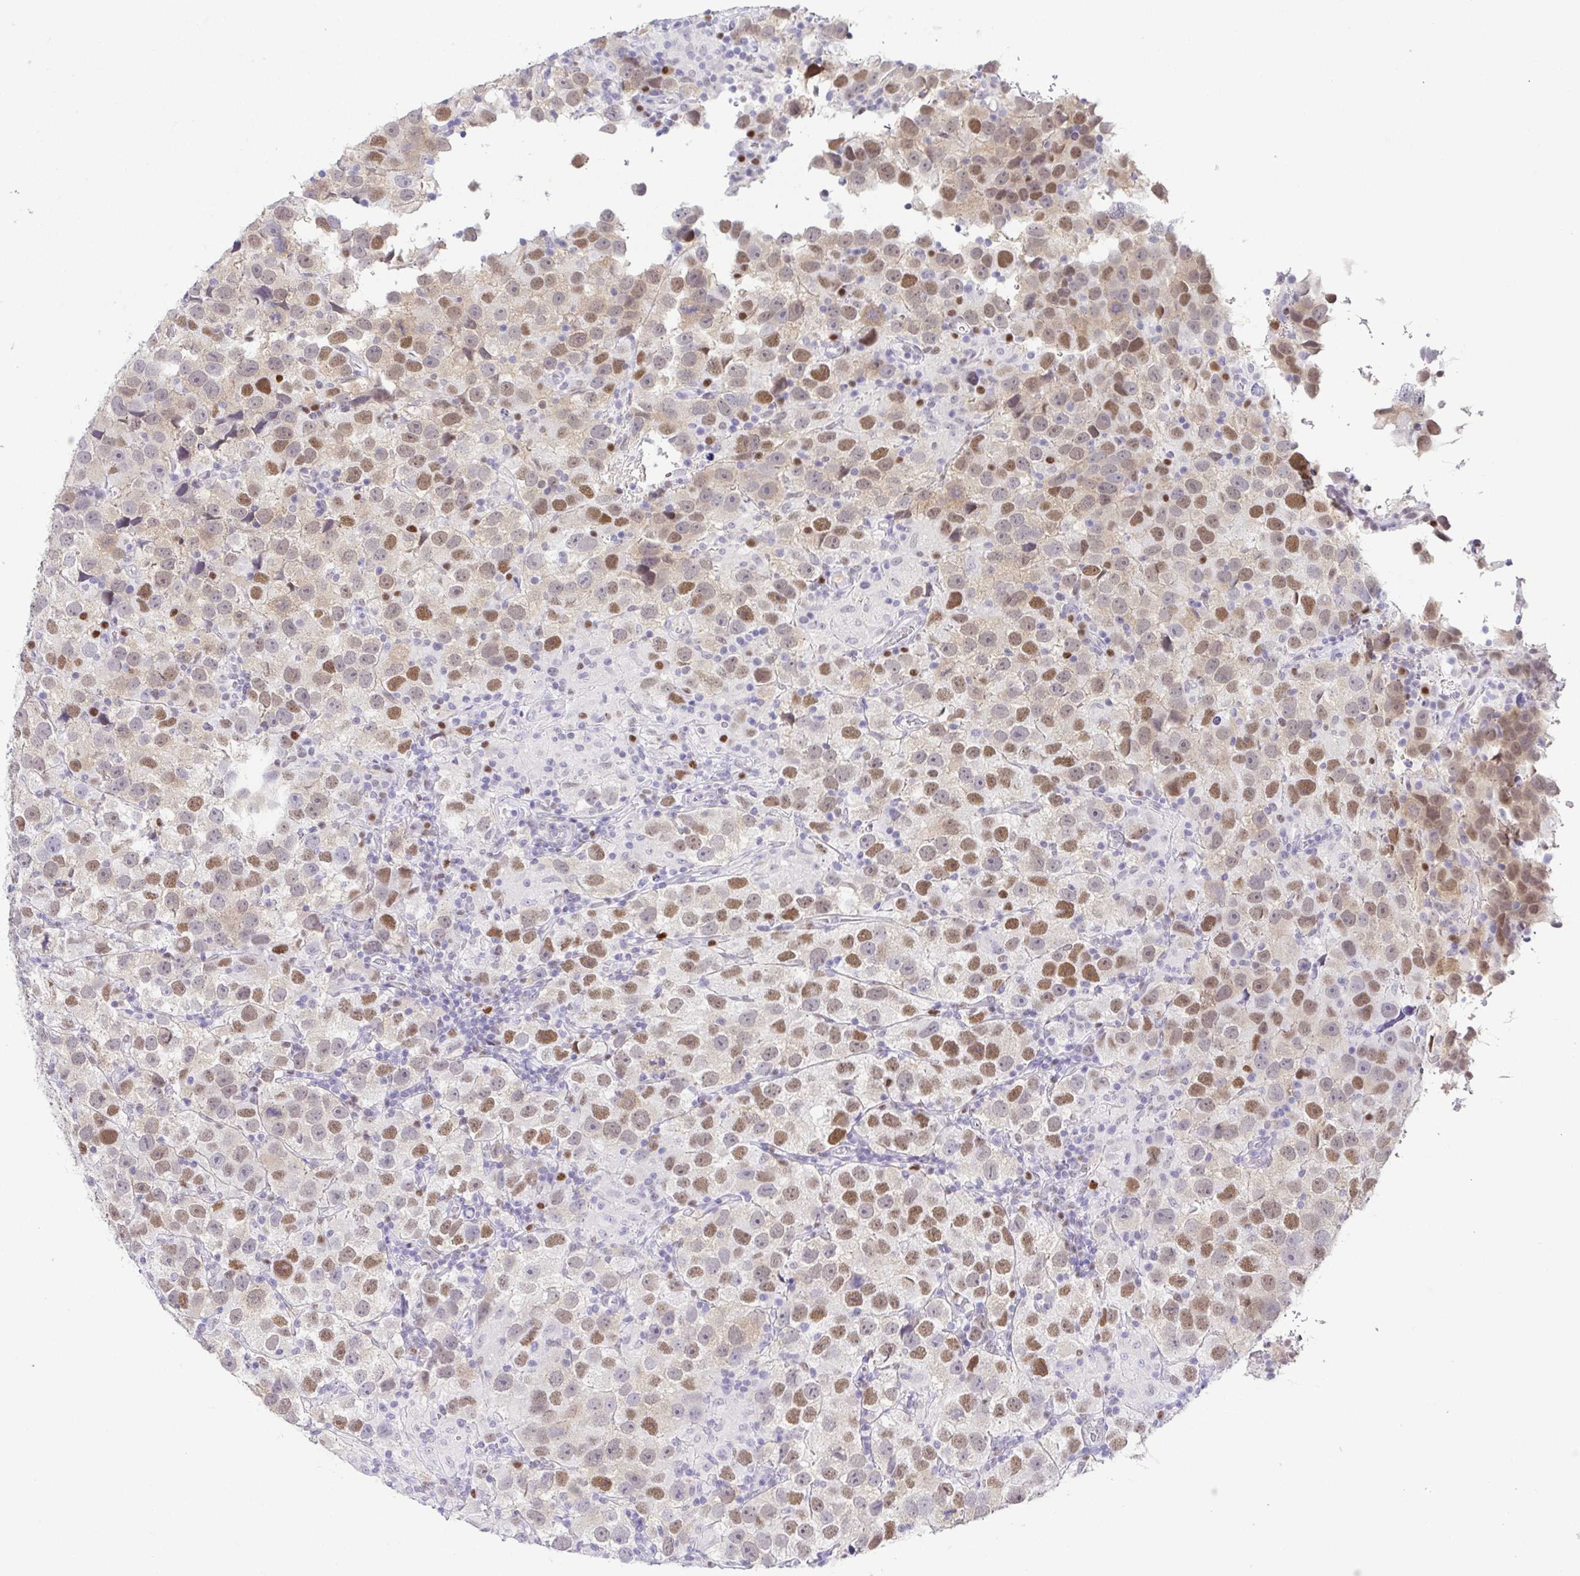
{"staining": {"intensity": "moderate", "quantity": "25%-75%", "location": "nuclear"}, "tissue": "testis cancer", "cell_type": "Tumor cells", "image_type": "cancer", "snomed": [{"axis": "morphology", "description": "Seminoma, NOS"}, {"axis": "topography", "description": "Testis"}], "caption": "A high-resolution histopathology image shows IHC staining of testis cancer (seminoma), which reveals moderate nuclear positivity in about 25%-75% of tumor cells.", "gene": "TCF3", "patient": {"sex": "male", "age": 26}}